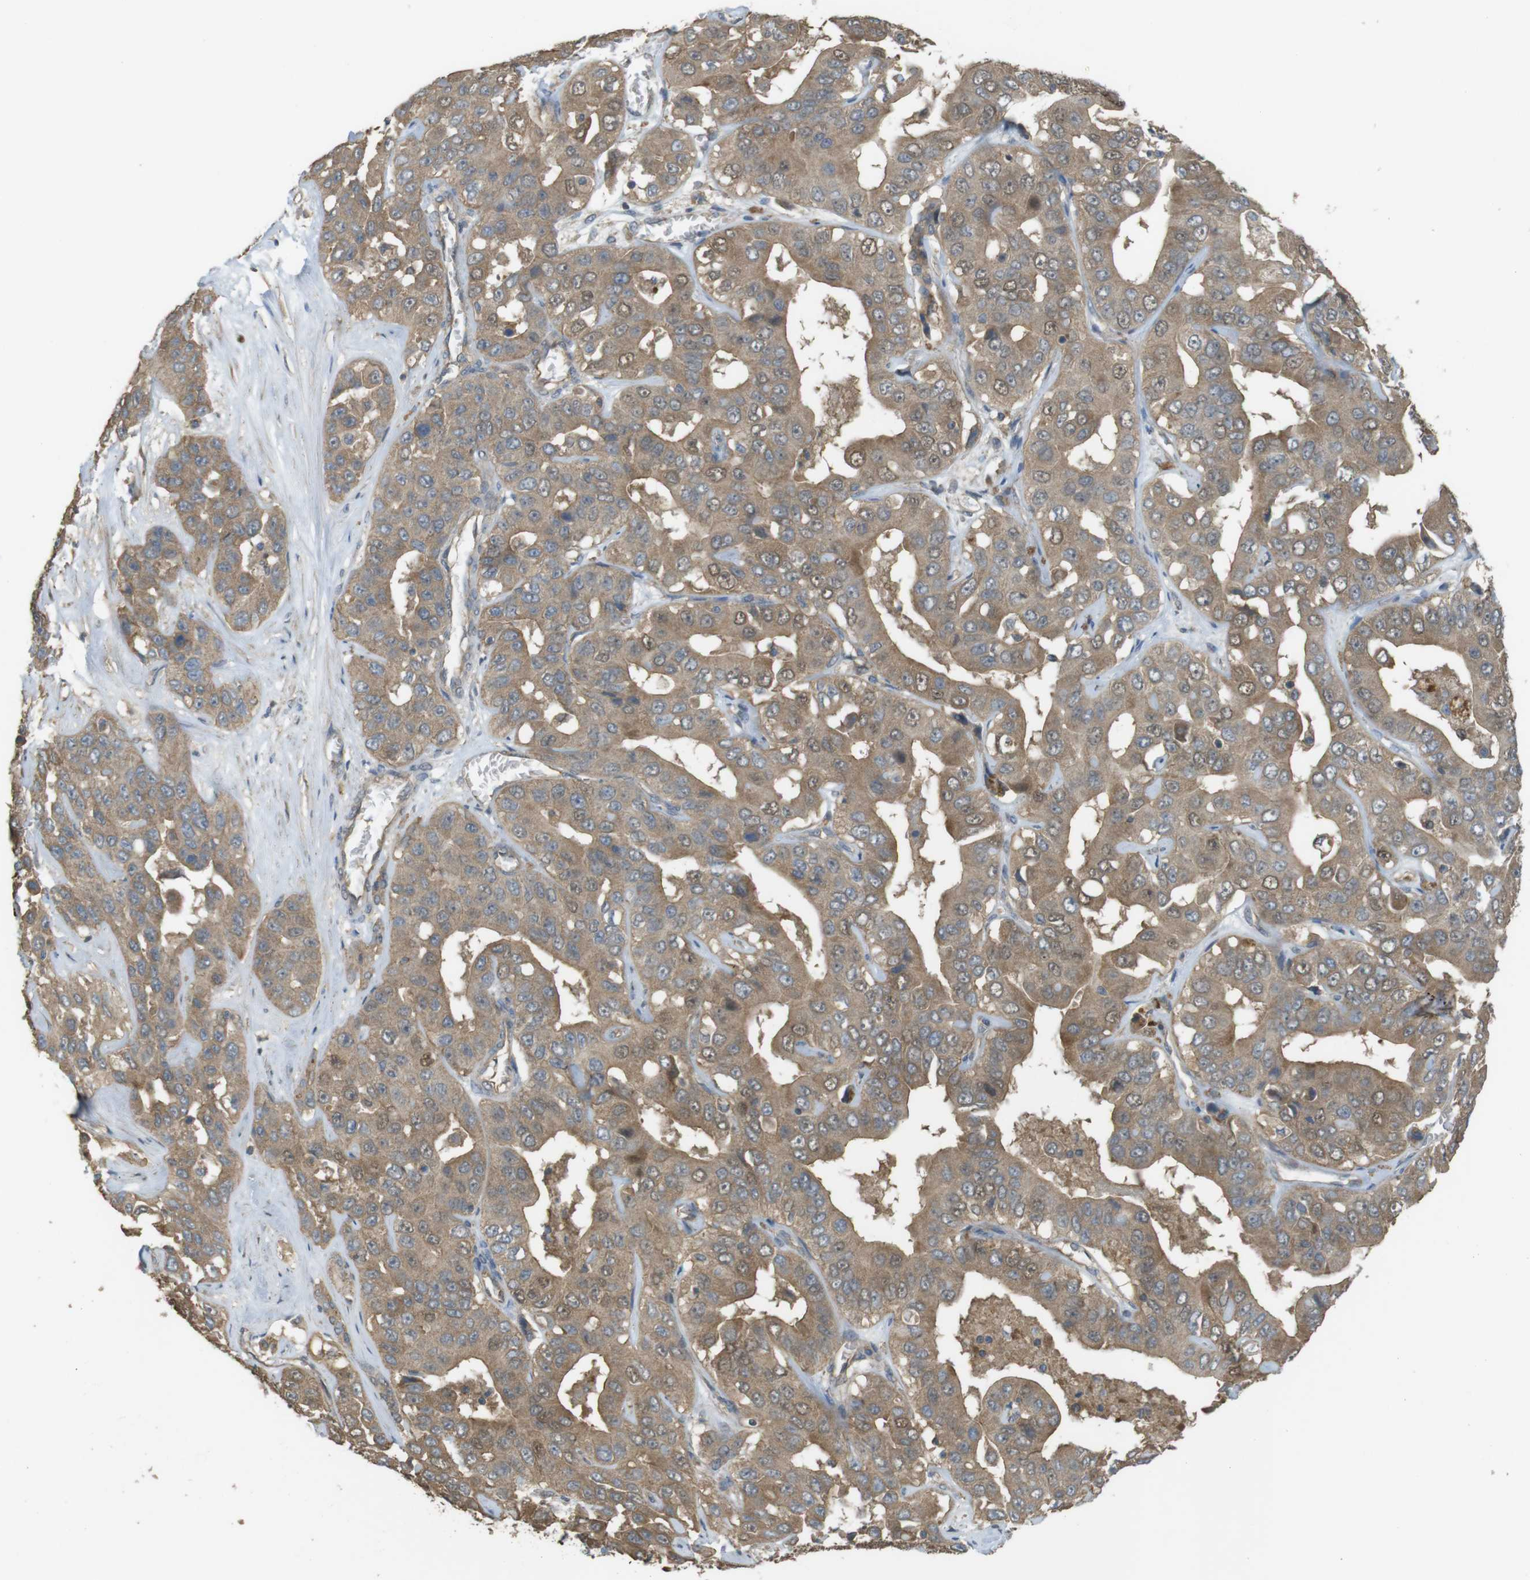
{"staining": {"intensity": "moderate", "quantity": ">75%", "location": "cytoplasmic/membranous"}, "tissue": "liver cancer", "cell_type": "Tumor cells", "image_type": "cancer", "snomed": [{"axis": "morphology", "description": "Cholangiocarcinoma"}, {"axis": "topography", "description": "Liver"}], "caption": "Human liver cancer (cholangiocarcinoma) stained with a brown dye reveals moderate cytoplasmic/membranous positive positivity in about >75% of tumor cells.", "gene": "ZDHHC20", "patient": {"sex": "female", "age": 52}}